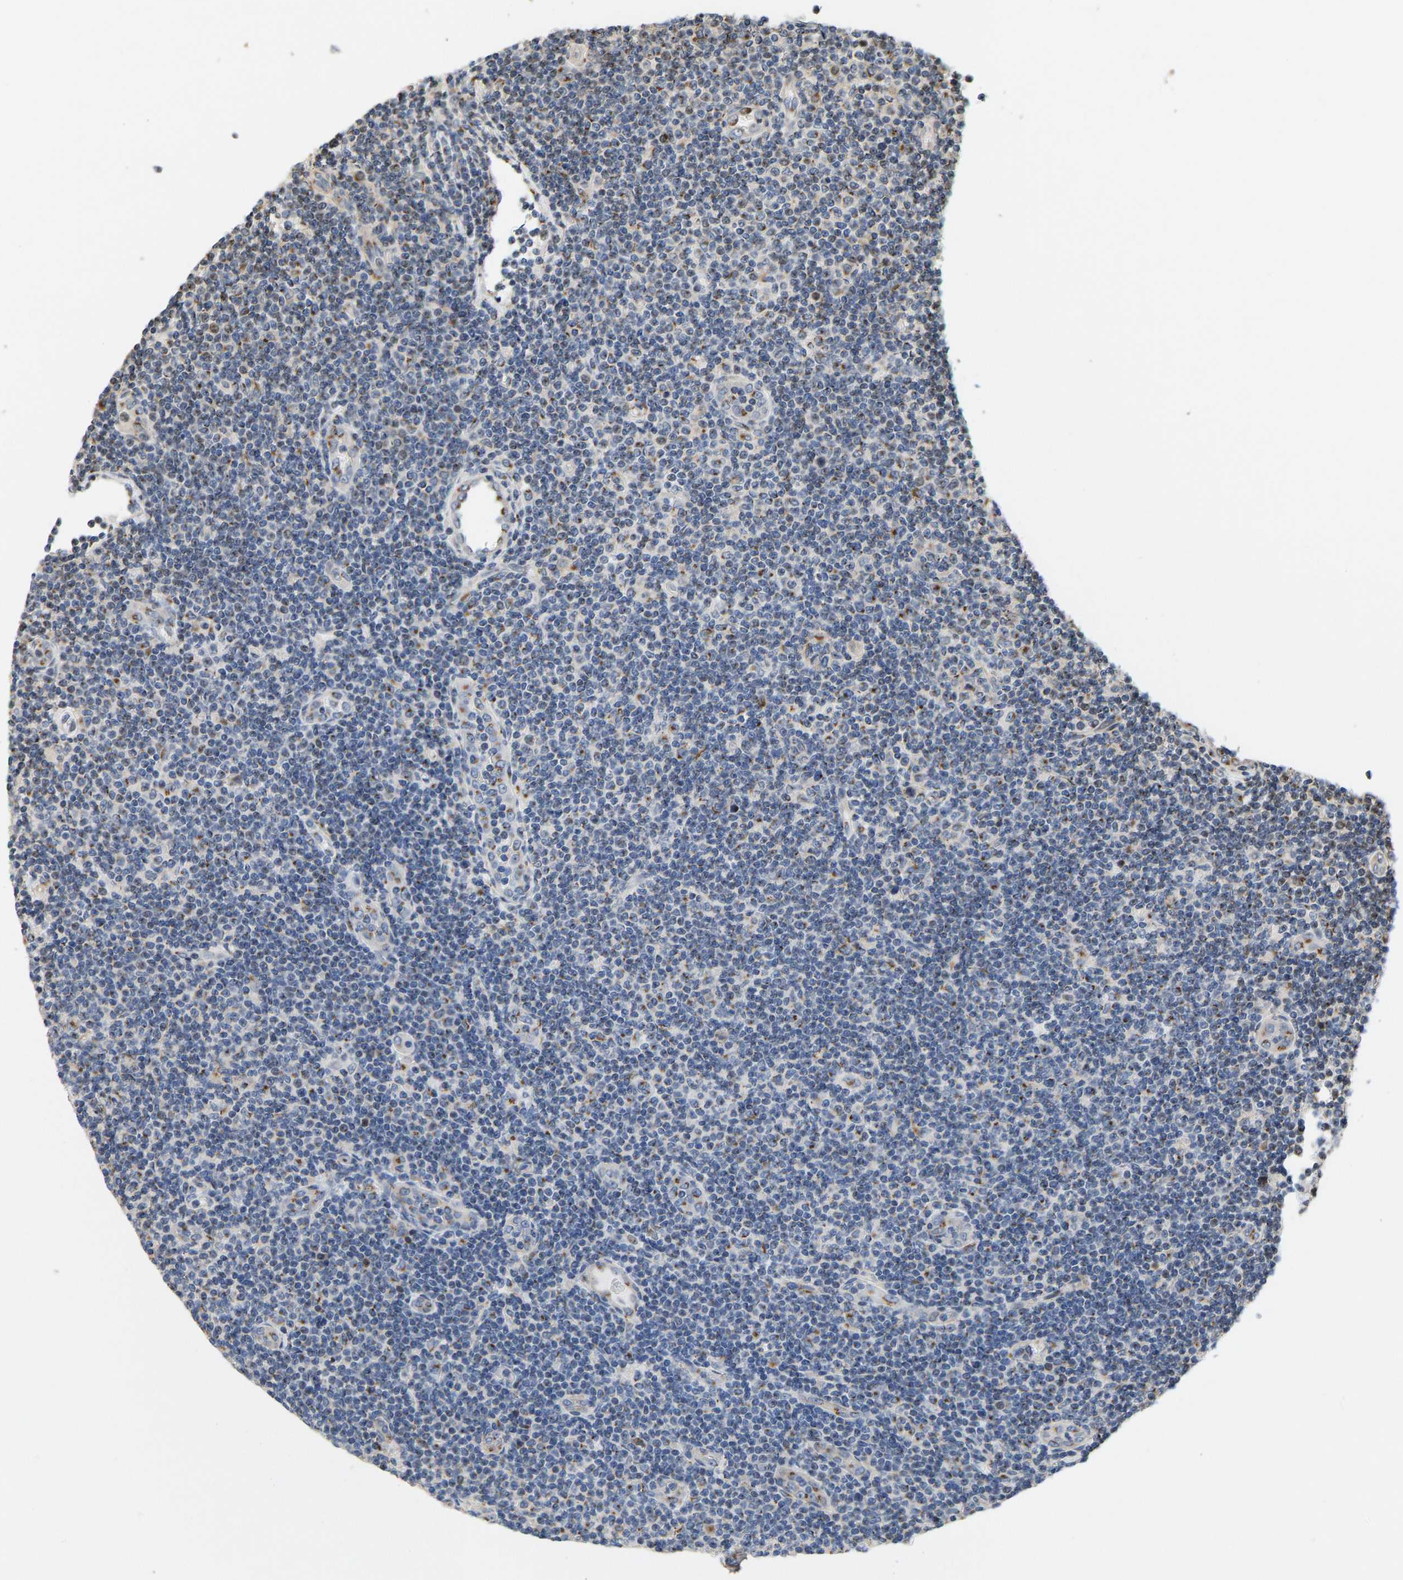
{"staining": {"intensity": "moderate", "quantity": "<25%", "location": "cytoplasmic/membranous"}, "tissue": "lymphoma", "cell_type": "Tumor cells", "image_type": "cancer", "snomed": [{"axis": "morphology", "description": "Malignant lymphoma, non-Hodgkin's type, Low grade"}, {"axis": "topography", "description": "Lymph node"}], "caption": "Immunohistochemical staining of lymphoma exhibits low levels of moderate cytoplasmic/membranous positivity in approximately <25% of tumor cells.", "gene": "YIPF4", "patient": {"sex": "male", "age": 83}}